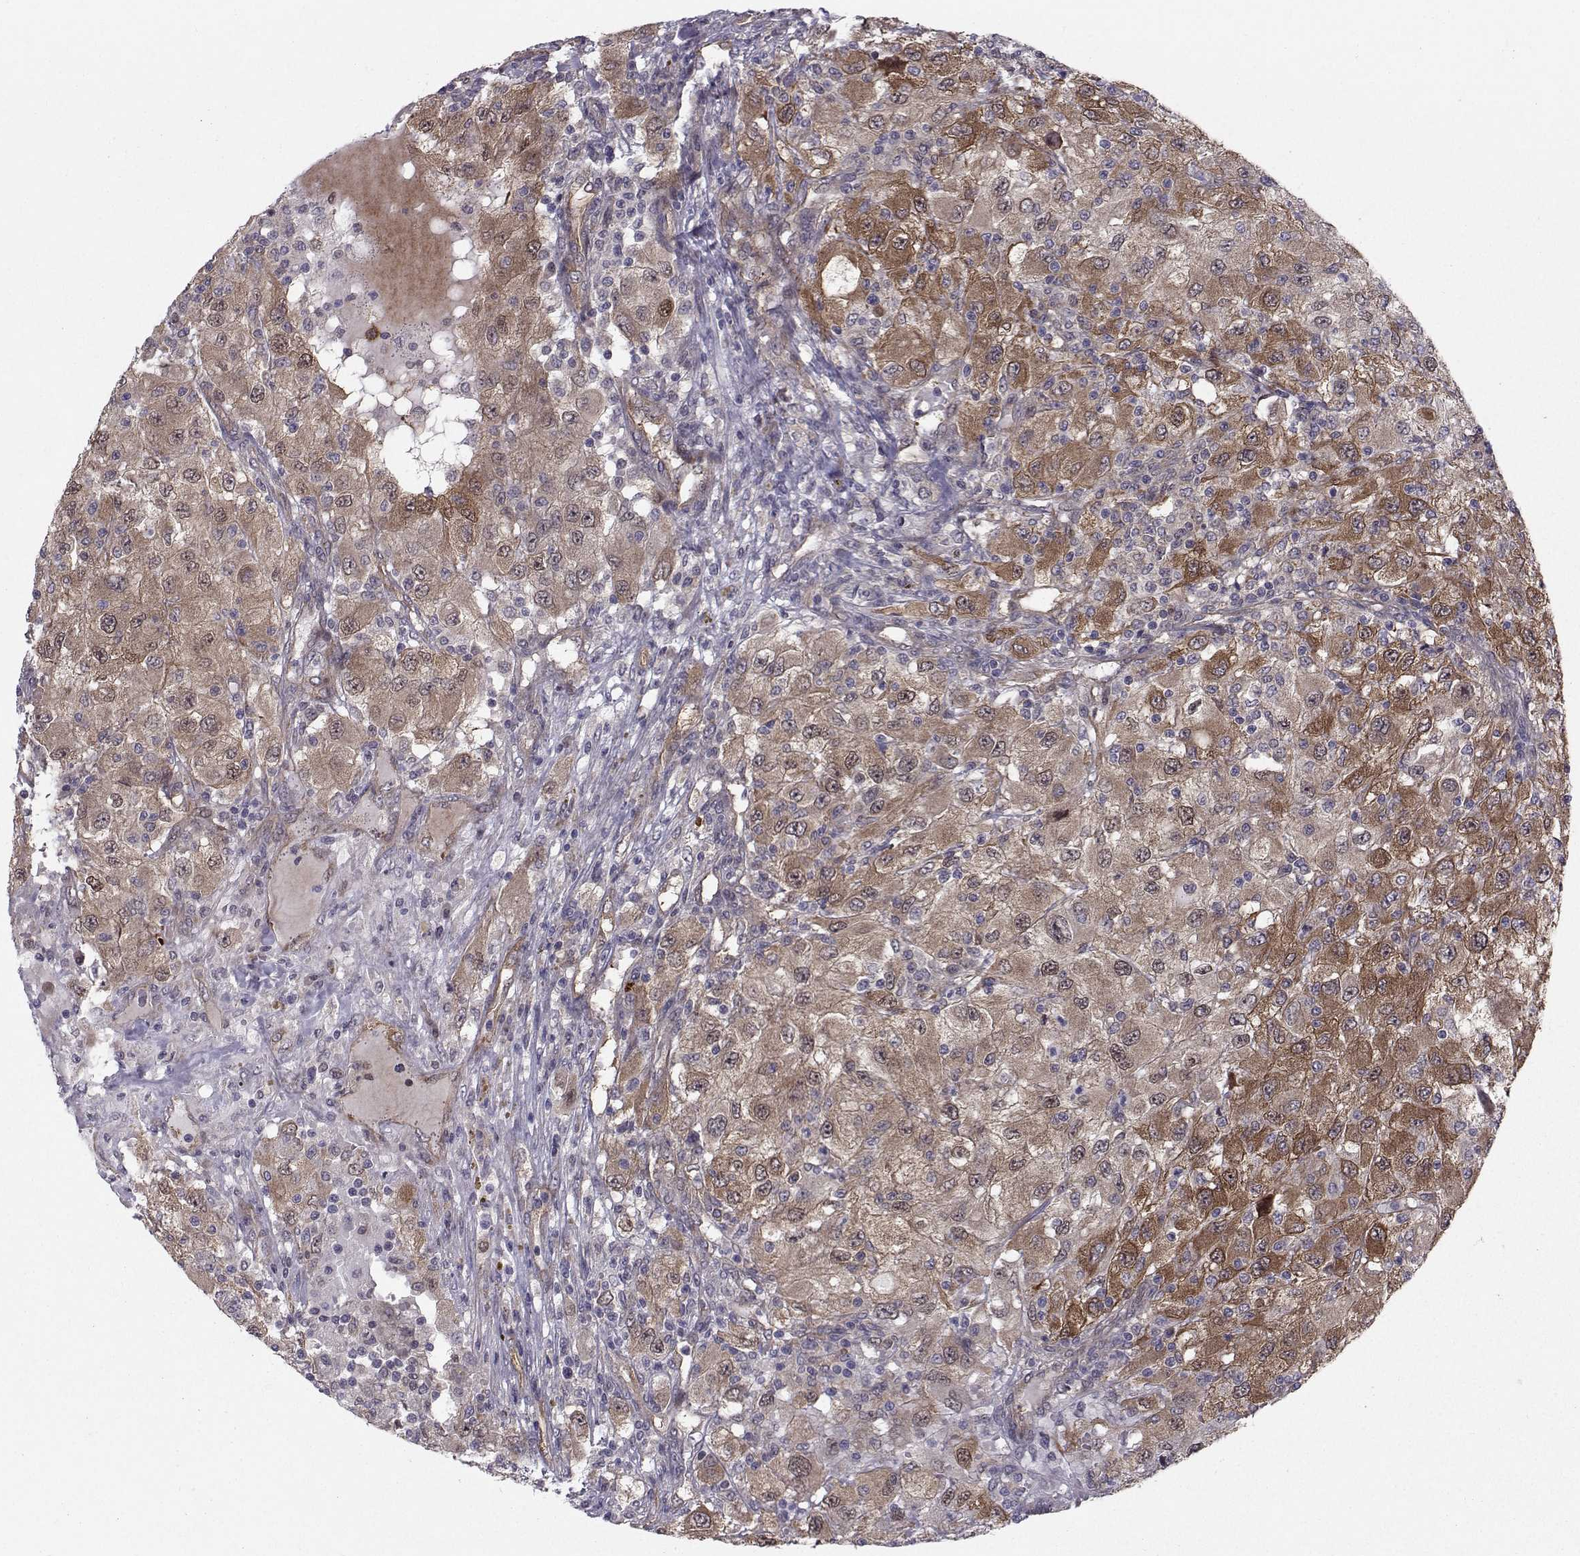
{"staining": {"intensity": "moderate", "quantity": "25%-75%", "location": "cytoplasmic/membranous"}, "tissue": "renal cancer", "cell_type": "Tumor cells", "image_type": "cancer", "snomed": [{"axis": "morphology", "description": "Adenocarcinoma, NOS"}, {"axis": "topography", "description": "Kidney"}], "caption": "A high-resolution micrograph shows immunohistochemistry (IHC) staining of adenocarcinoma (renal), which demonstrates moderate cytoplasmic/membranous expression in approximately 25%-75% of tumor cells. (Brightfield microscopy of DAB IHC at high magnification).", "gene": "HSP90AB1", "patient": {"sex": "female", "age": 67}}